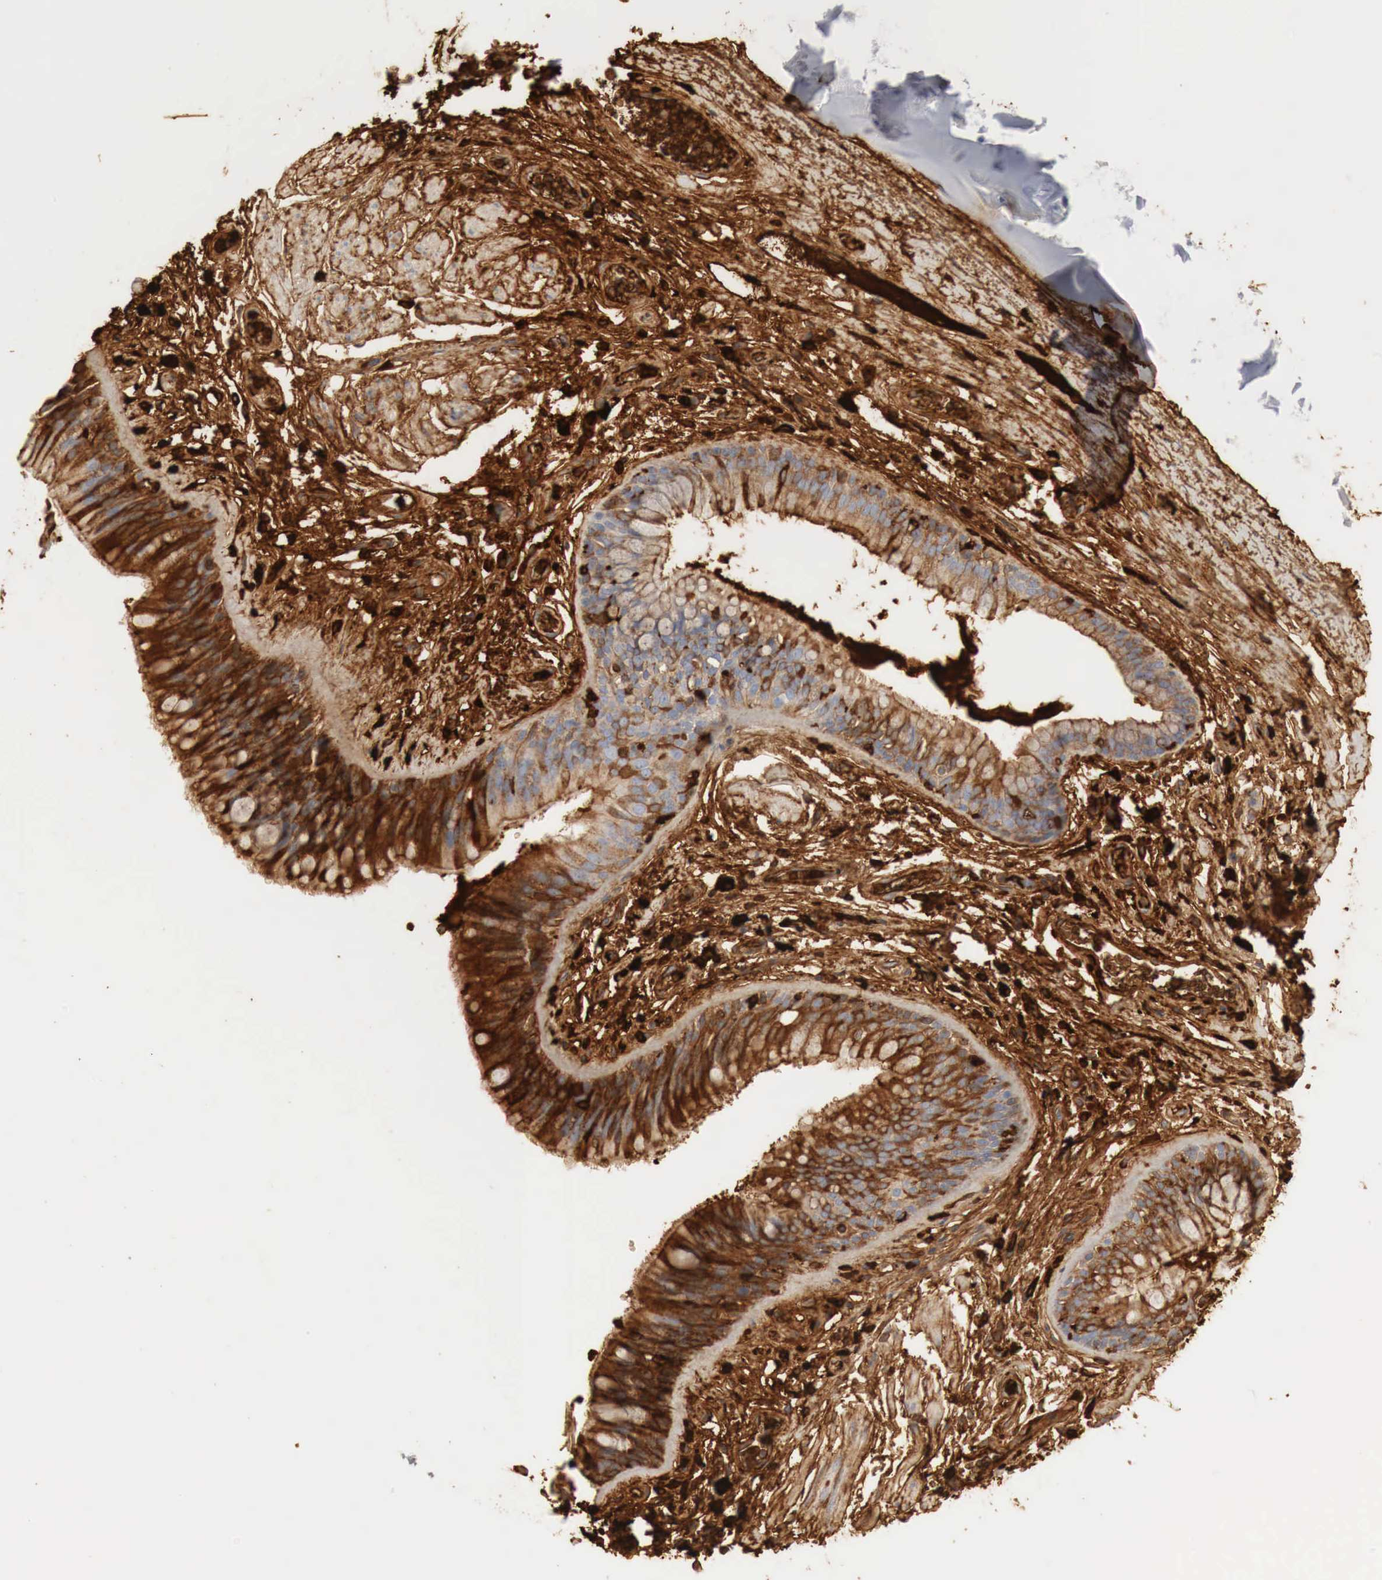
{"staining": {"intensity": "strong", "quantity": ">75%", "location": "cytoplasmic/membranous"}, "tissue": "bronchus", "cell_type": "Respiratory epithelial cells", "image_type": "normal", "snomed": [{"axis": "morphology", "description": "Normal tissue, NOS"}, {"axis": "topography", "description": "Bronchus"}, {"axis": "topography", "description": "Lung"}], "caption": "Immunohistochemistry staining of unremarkable bronchus, which exhibits high levels of strong cytoplasmic/membranous expression in approximately >75% of respiratory epithelial cells indicating strong cytoplasmic/membranous protein expression. The staining was performed using DAB (brown) for protein detection and nuclei were counterstained in hematoxylin (blue).", "gene": "IGLC3", "patient": {"sex": "female", "age": 57}}